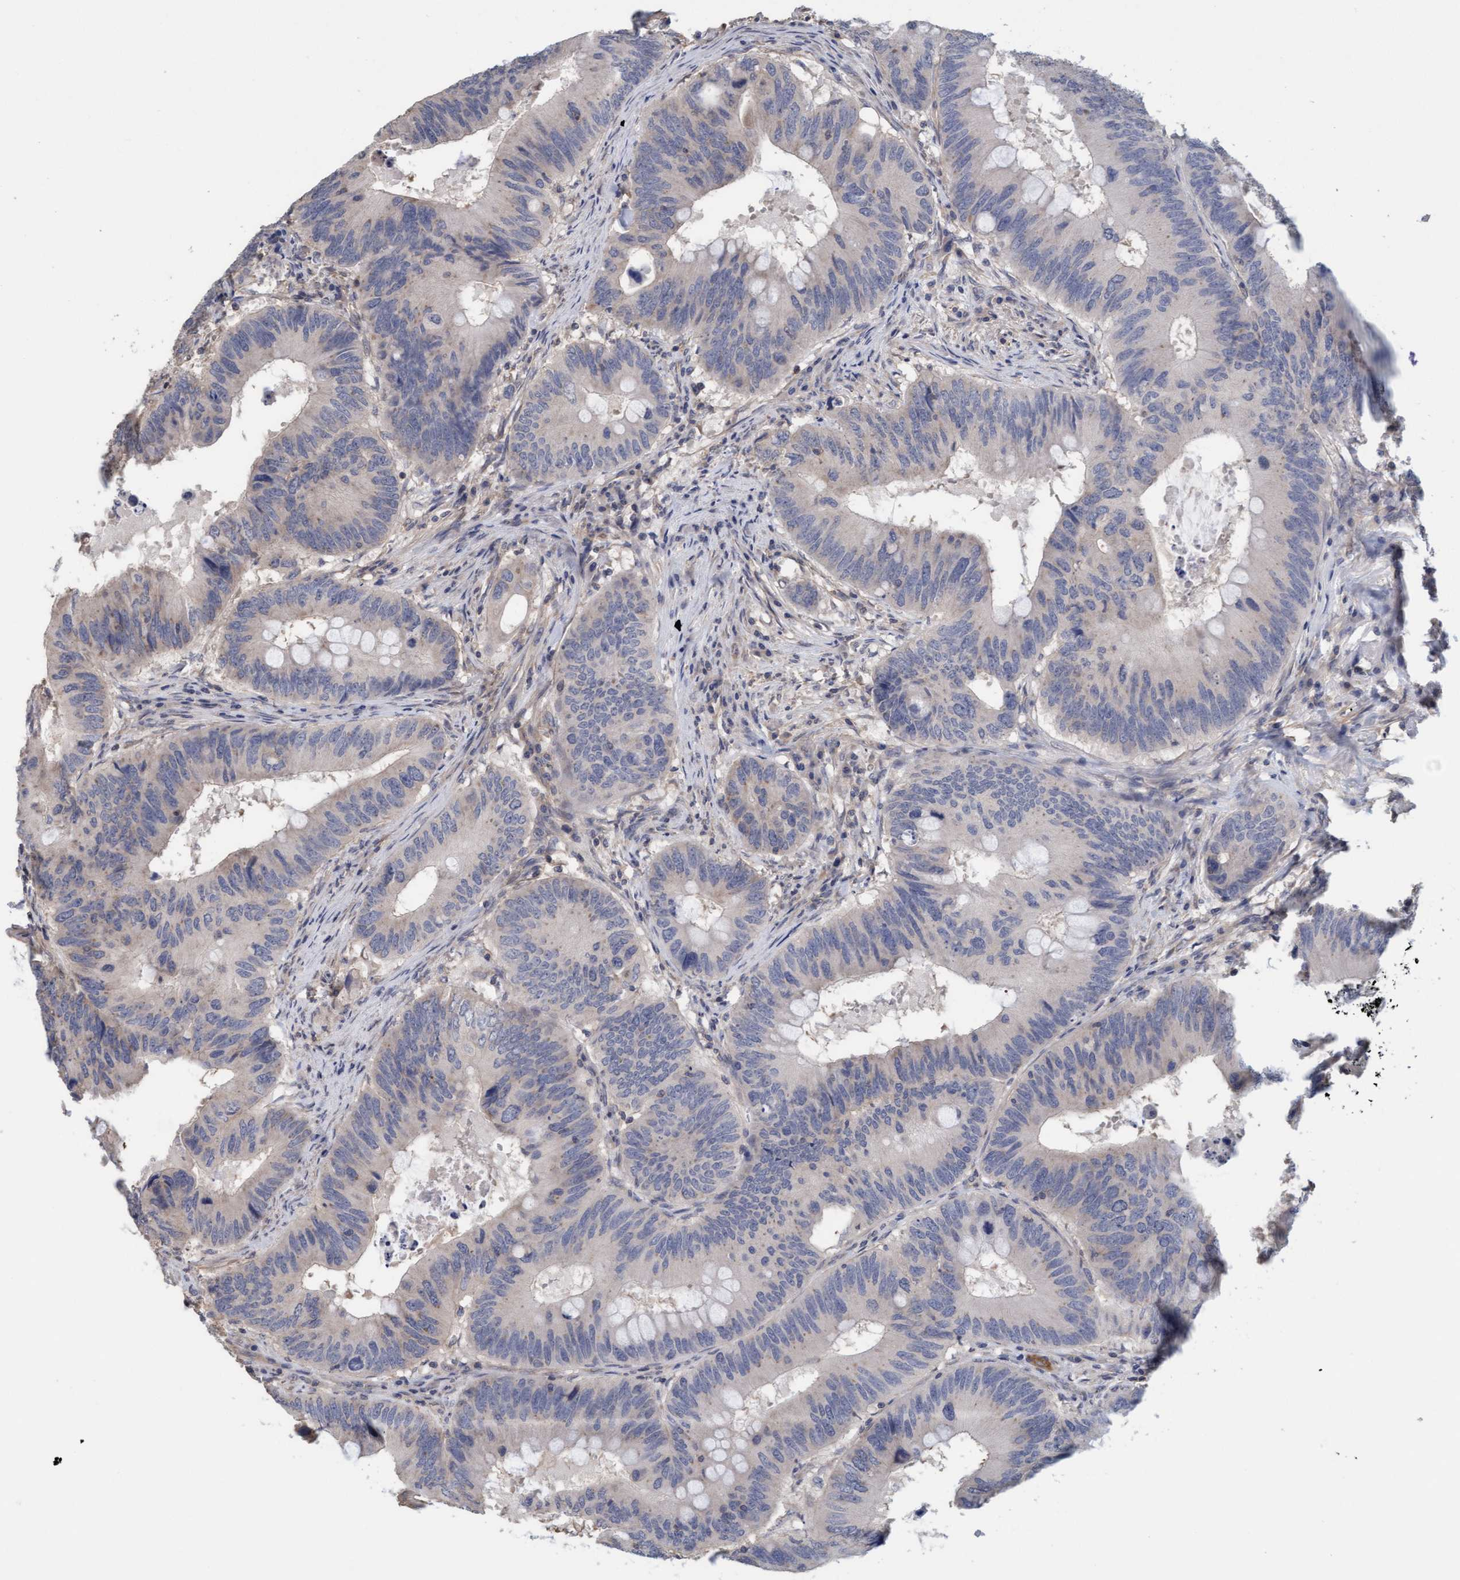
{"staining": {"intensity": "negative", "quantity": "none", "location": "none"}, "tissue": "colorectal cancer", "cell_type": "Tumor cells", "image_type": "cancer", "snomed": [{"axis": "morphology", "description": "Adenocarcinoma, NOS"}, {"axis": "topography", "description": "Colon"}], "caption": "Tumor cells show no significant staining in colorectal adenocarcinoma.", "gene": "FXR2", "patient": {"sex": "male", "age": 71}}